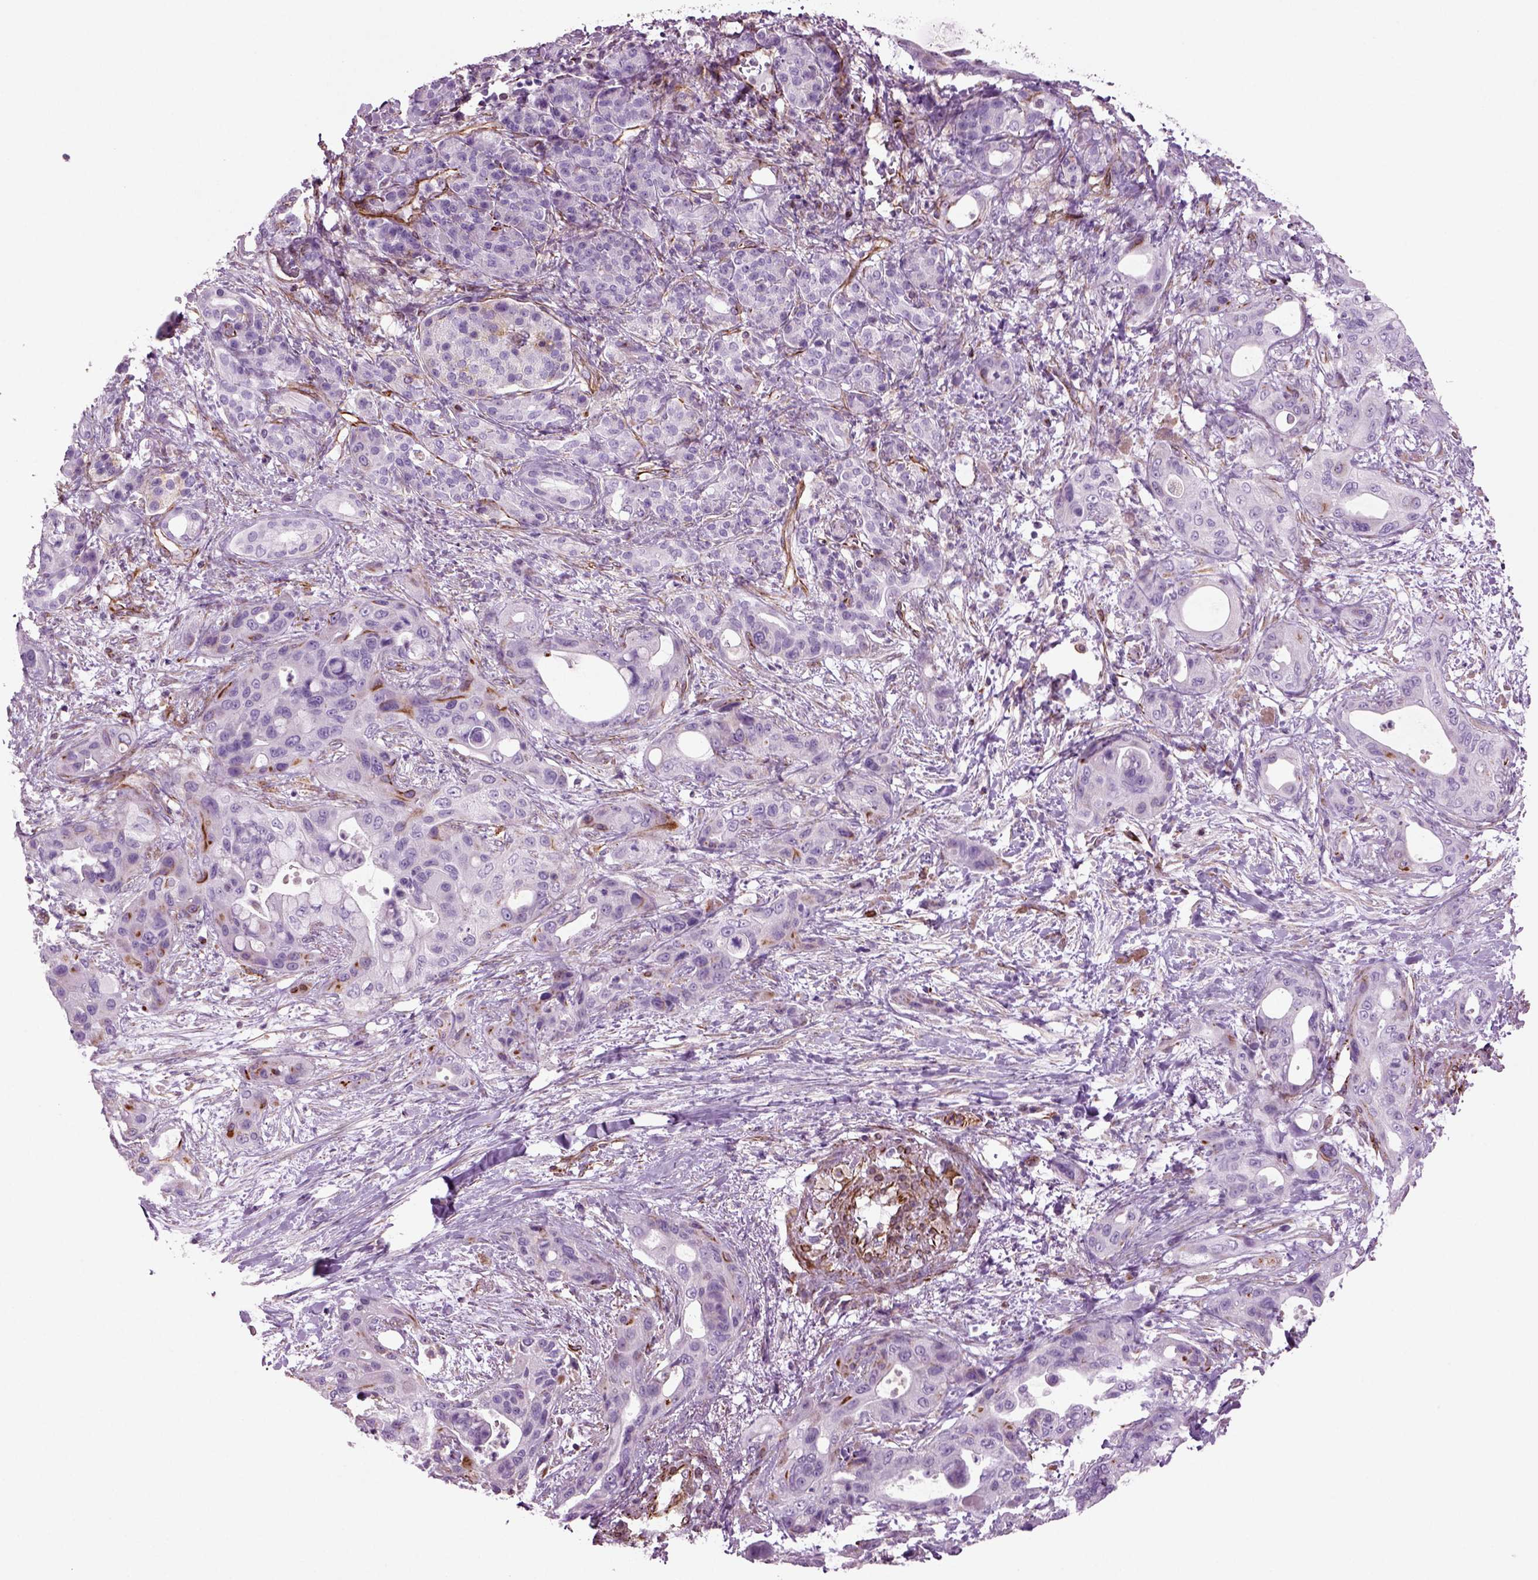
{"staining": {"intensity": "strong", "quantity": "<25%", "location": "cytoplasmic/membranous"}, "tissue": "pancreatic cancer", "cell_type": "Tumor cells", "image_type": "cancer", "snomed": [{"axis": "morphology", "description": "Adenocarcinoma, NOS"}, {"axis": "topography", "description": "Pancreas"}], "caption": "This micrograph displays immunohistochemistry (IHC) staining of human adenocarcinoma (pancreatic), with medium strong cytoplasmic/membranous positivity in about <25% of tumor cells.", "gene": "ACER3", "patient": {"sex": "male", "age": 71}}